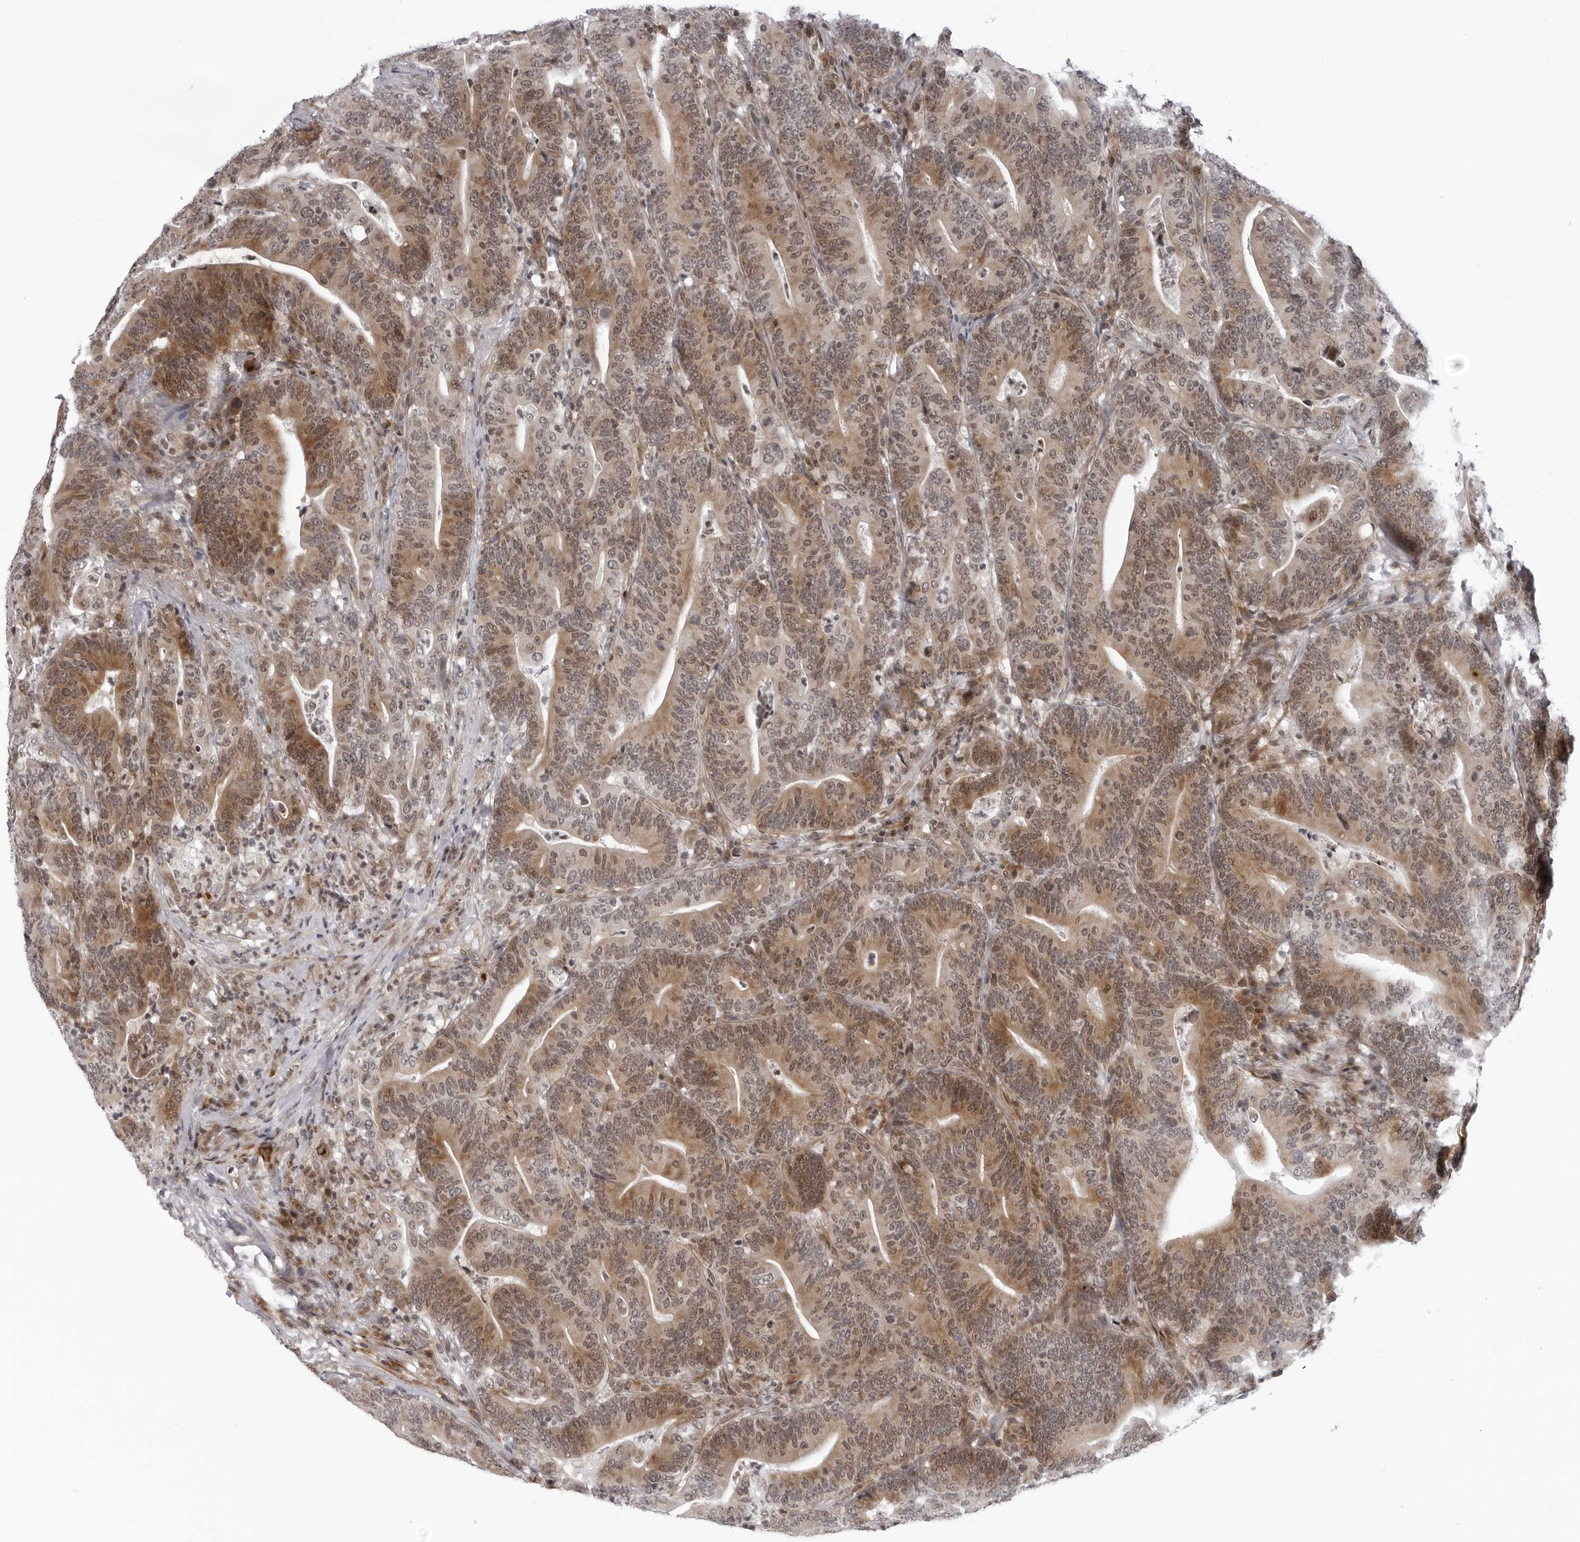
{"staining": {"intensity": "moderate", "quantity": ">75%", "location": "cytoplasmic/membranous"}, "tissue": "colorectal cancer", "cell_type": "Tumor cells", "image_type": "cancer", "snomed": [{"axis": "morphology", "description": "Adenocarcinoma, NOS"}, {"axis": "topography", "description": "Colon"}], "caption": "Protein expression analysis of colorectal cancer demonstrates moderate cytoplasmic/membranous expression in approximately >75% of tumor cells.", "gene": "THOP1", "patient": {"sex": "female", "age": 66}}